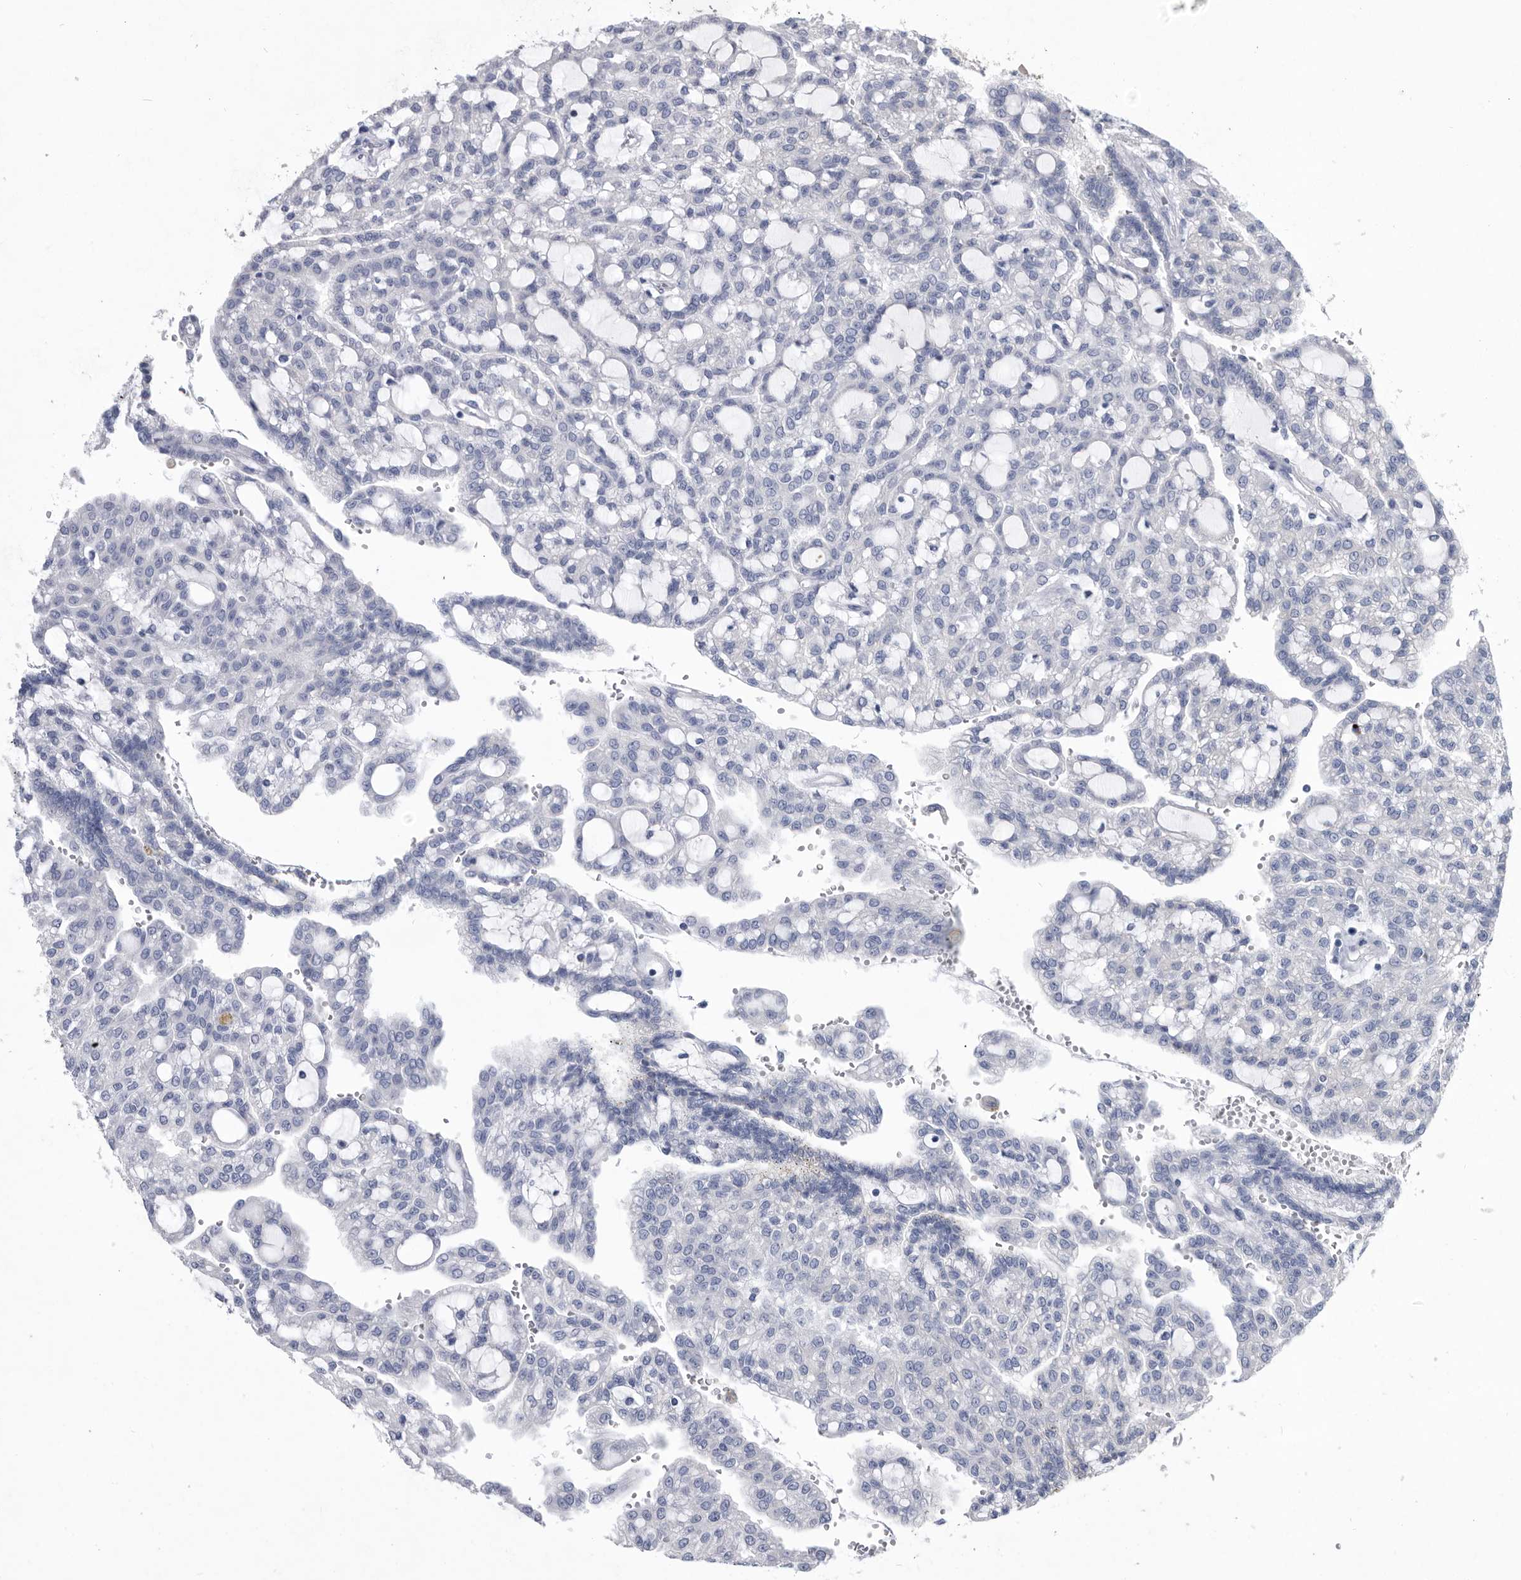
{"staining": {"intensity": "negative", "quantity": "none", "location": "none"}, "tissue": "renal cancer", "cell_type": "Tumor cells", "image_type": "cancer", "snomed": [{"axis": "morphology", "description": "Adenocarcinoma, NOS"}, {"axis": "topography", "description": "Kidney"}], "caption": "The IHC image has no significant positivity in tumor cells of renal cancer tissue.", "gene": "BTBD6", "patient": {"sex": "male", "age": 63}}